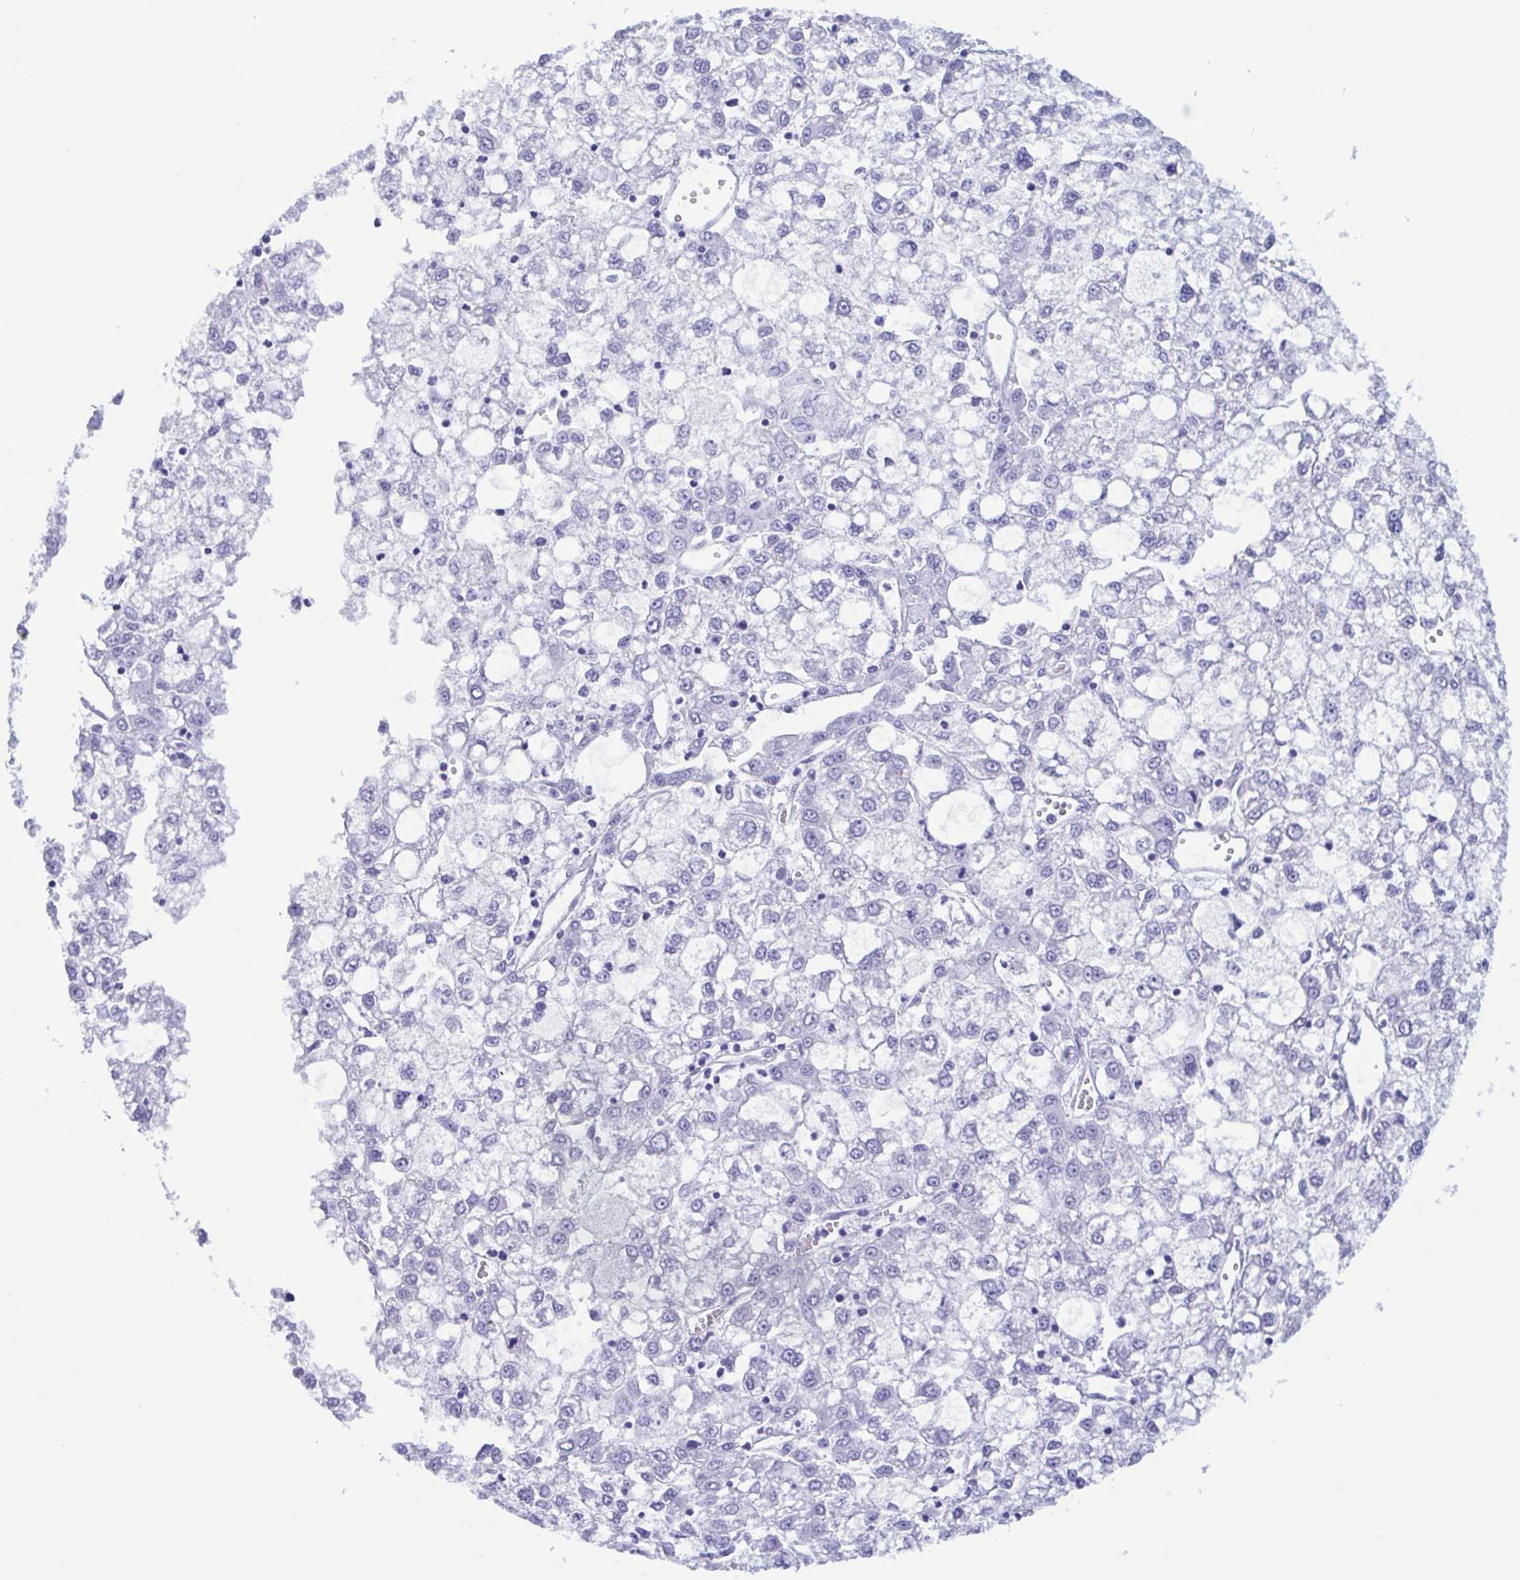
{"staining": {"intensity": "negative", "quantity": "none", "location": "none"}, "tissue": "liver cancer", "cell_type": "Tumor cells", "image_type": "cancer", "snomed": [{"axis": "morphology", "description": "Carcinoma, Hepatocellular, NOS"}, {"axis": "topography", "description": "Liver"}], "caption": "Protein analysis of liver cancer demonstrates no significant positivity in tumor cells.", "gene": "LTF", "patient": {"sex": "male", "age": 40}}